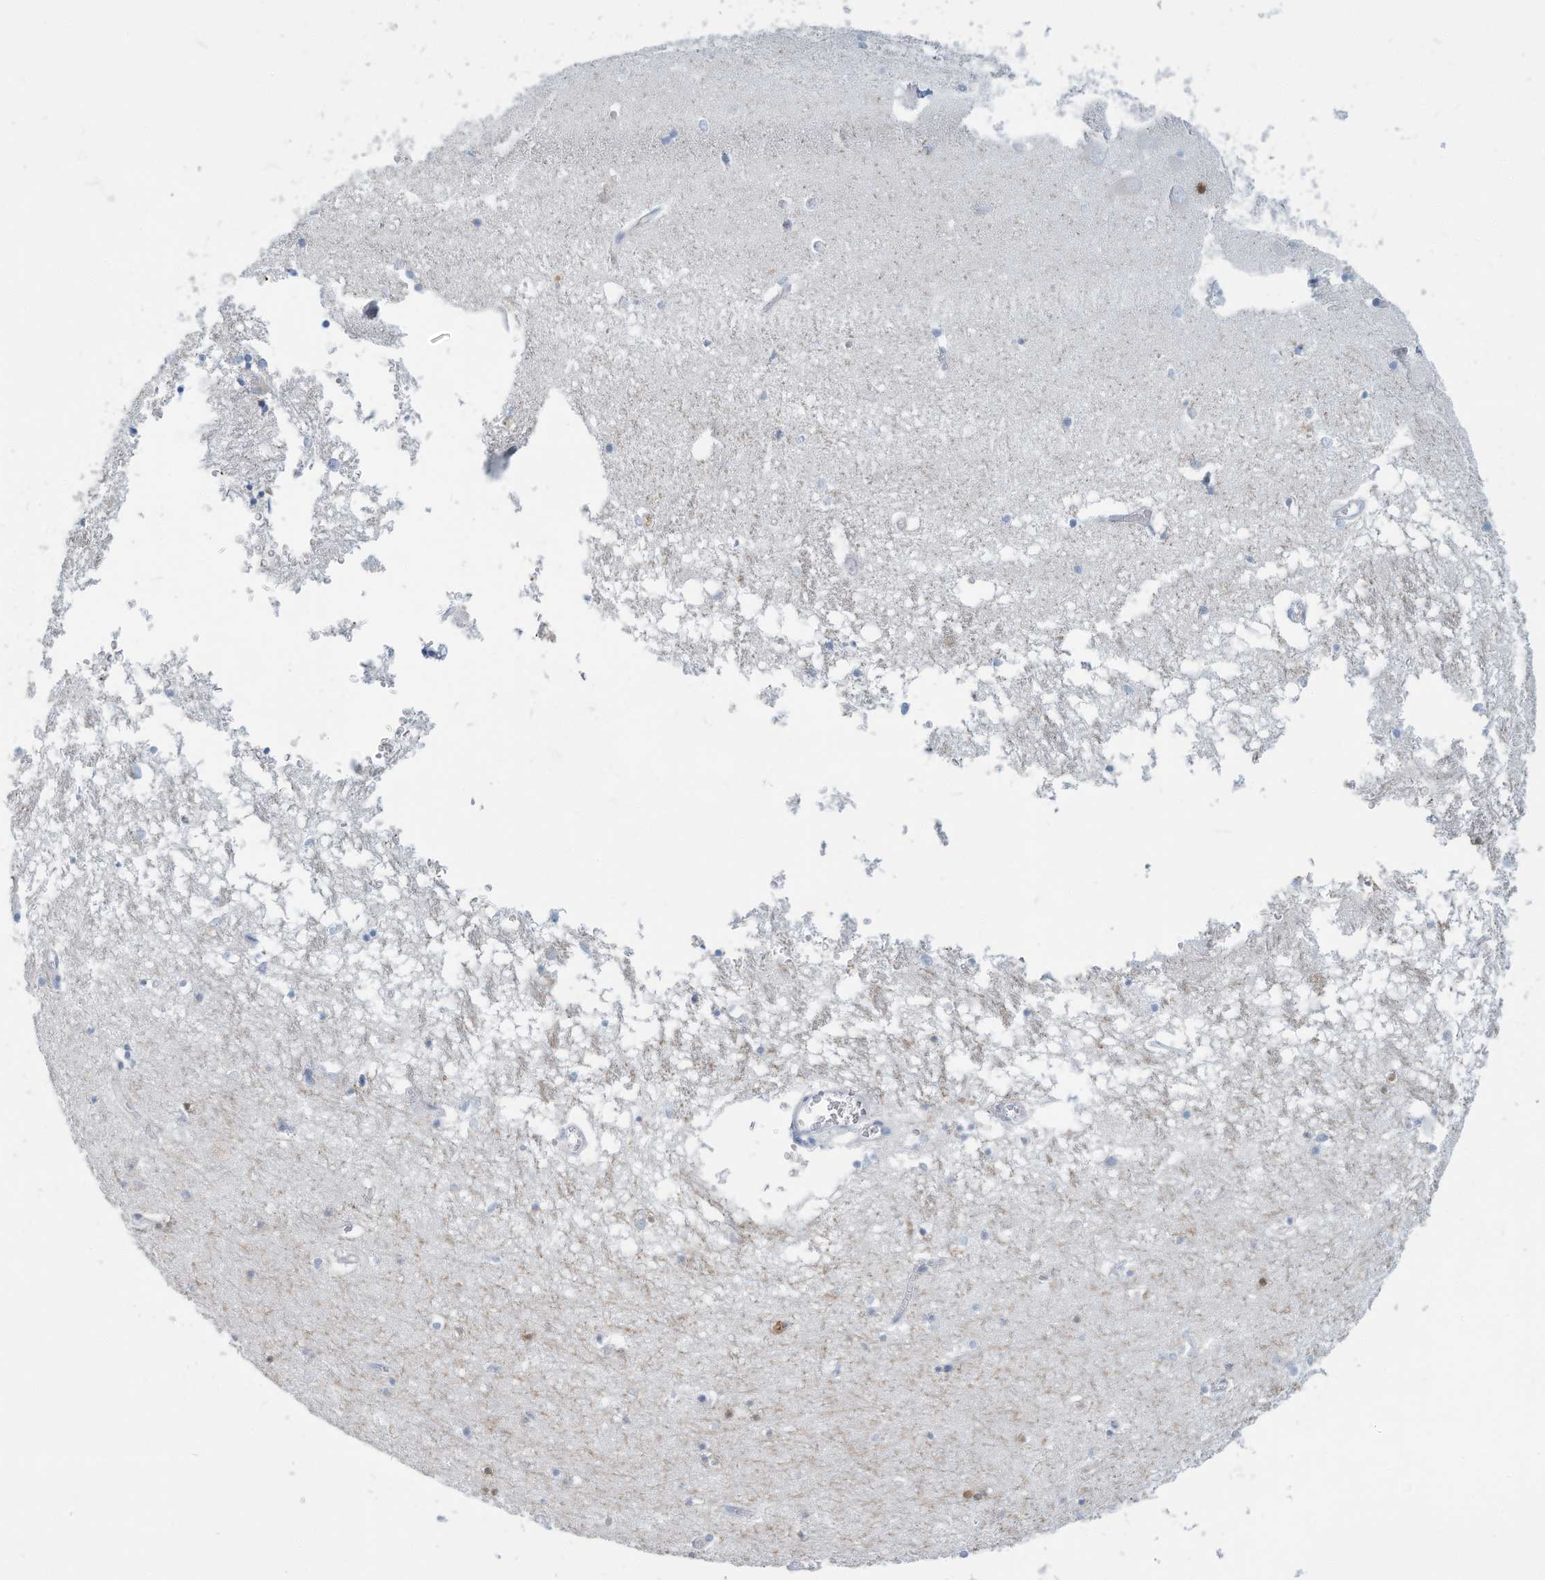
{"staining": {"intensity": "negative", "quantity": "none", "location": "none"}, "tissue": "hippocampus", "cell_type": "Glial cells", "image_type": "normal", "snomed": [{"axis": "morphology", "description": "Normal tissue, NOS"}, {"axis": "topography", "description": "Hippocampus"}], "caption": "Immunohistochemistry micrograph of unremarkable human hippocampus stained for a protein (brown), which demonstrates no staining in glial cells.", "gene": "ERI2", "patient": {"sex": "male", "age": 70}}